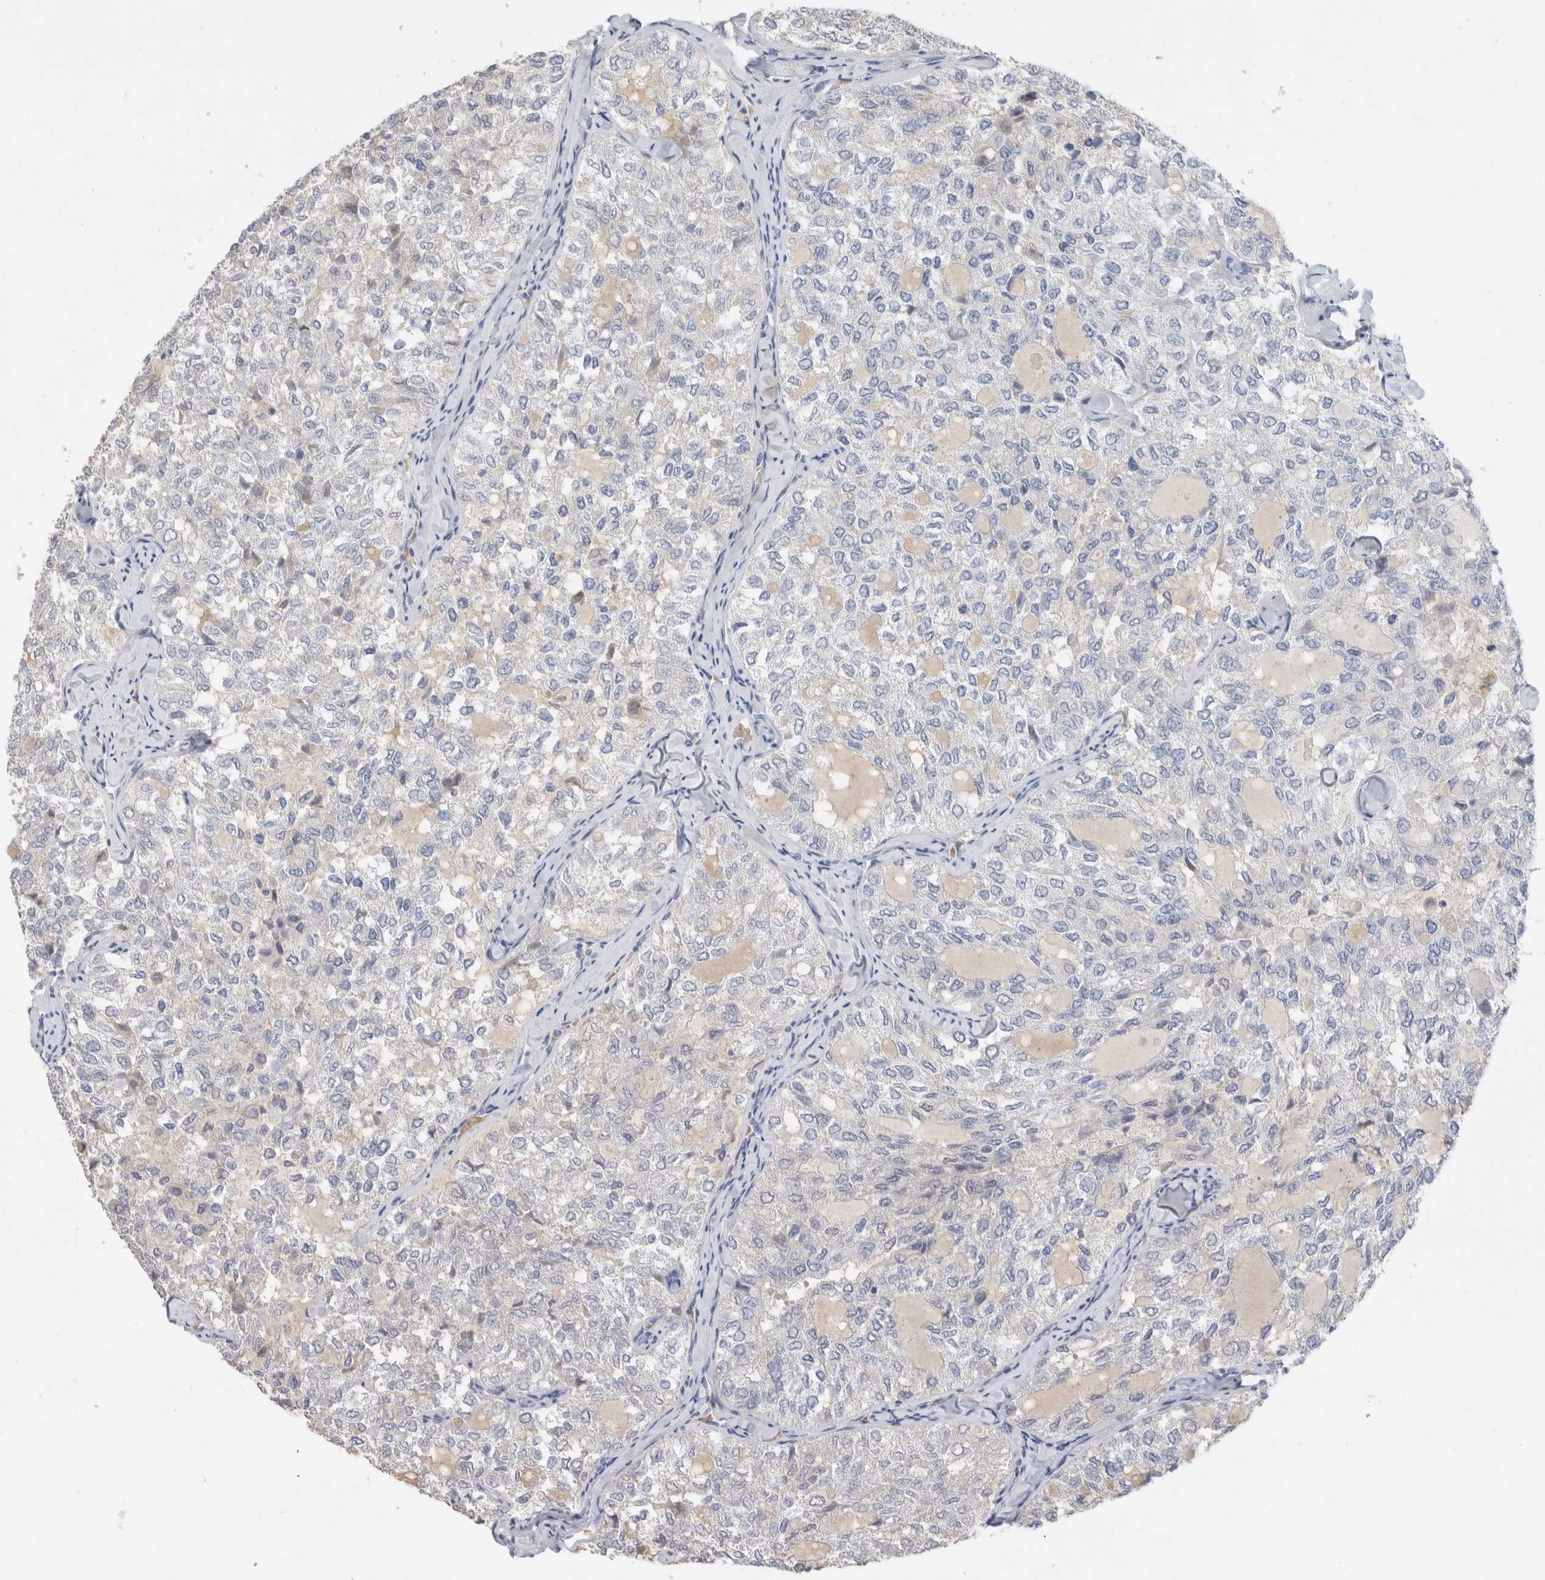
{"staining": {"intensity": "negative", "quantity": "none", "location": "none"}, "tissue": "thyroid cancer", "cell_type": "Tumor cells", "image_type": "cancer", "snomed": [{"axis": "morphology", "description": "Follicular adenoma carcinoma, NOS"}, {"axis": "topography", "description": "Thyroid gland"}], "caption": "IHC of human thyroid cancer (follicular adenoma carcinoma) shows no staining in tumor cells. Brightfield microscopy of immunohistochemistry (IHC) stained with DAB (3,3'-diaminobenzidine) (brown) and hematoxylin (blue), captured at high magnification.", "gene": "SCGB1A1", "patient": {"sex": "male", "age": 75}}